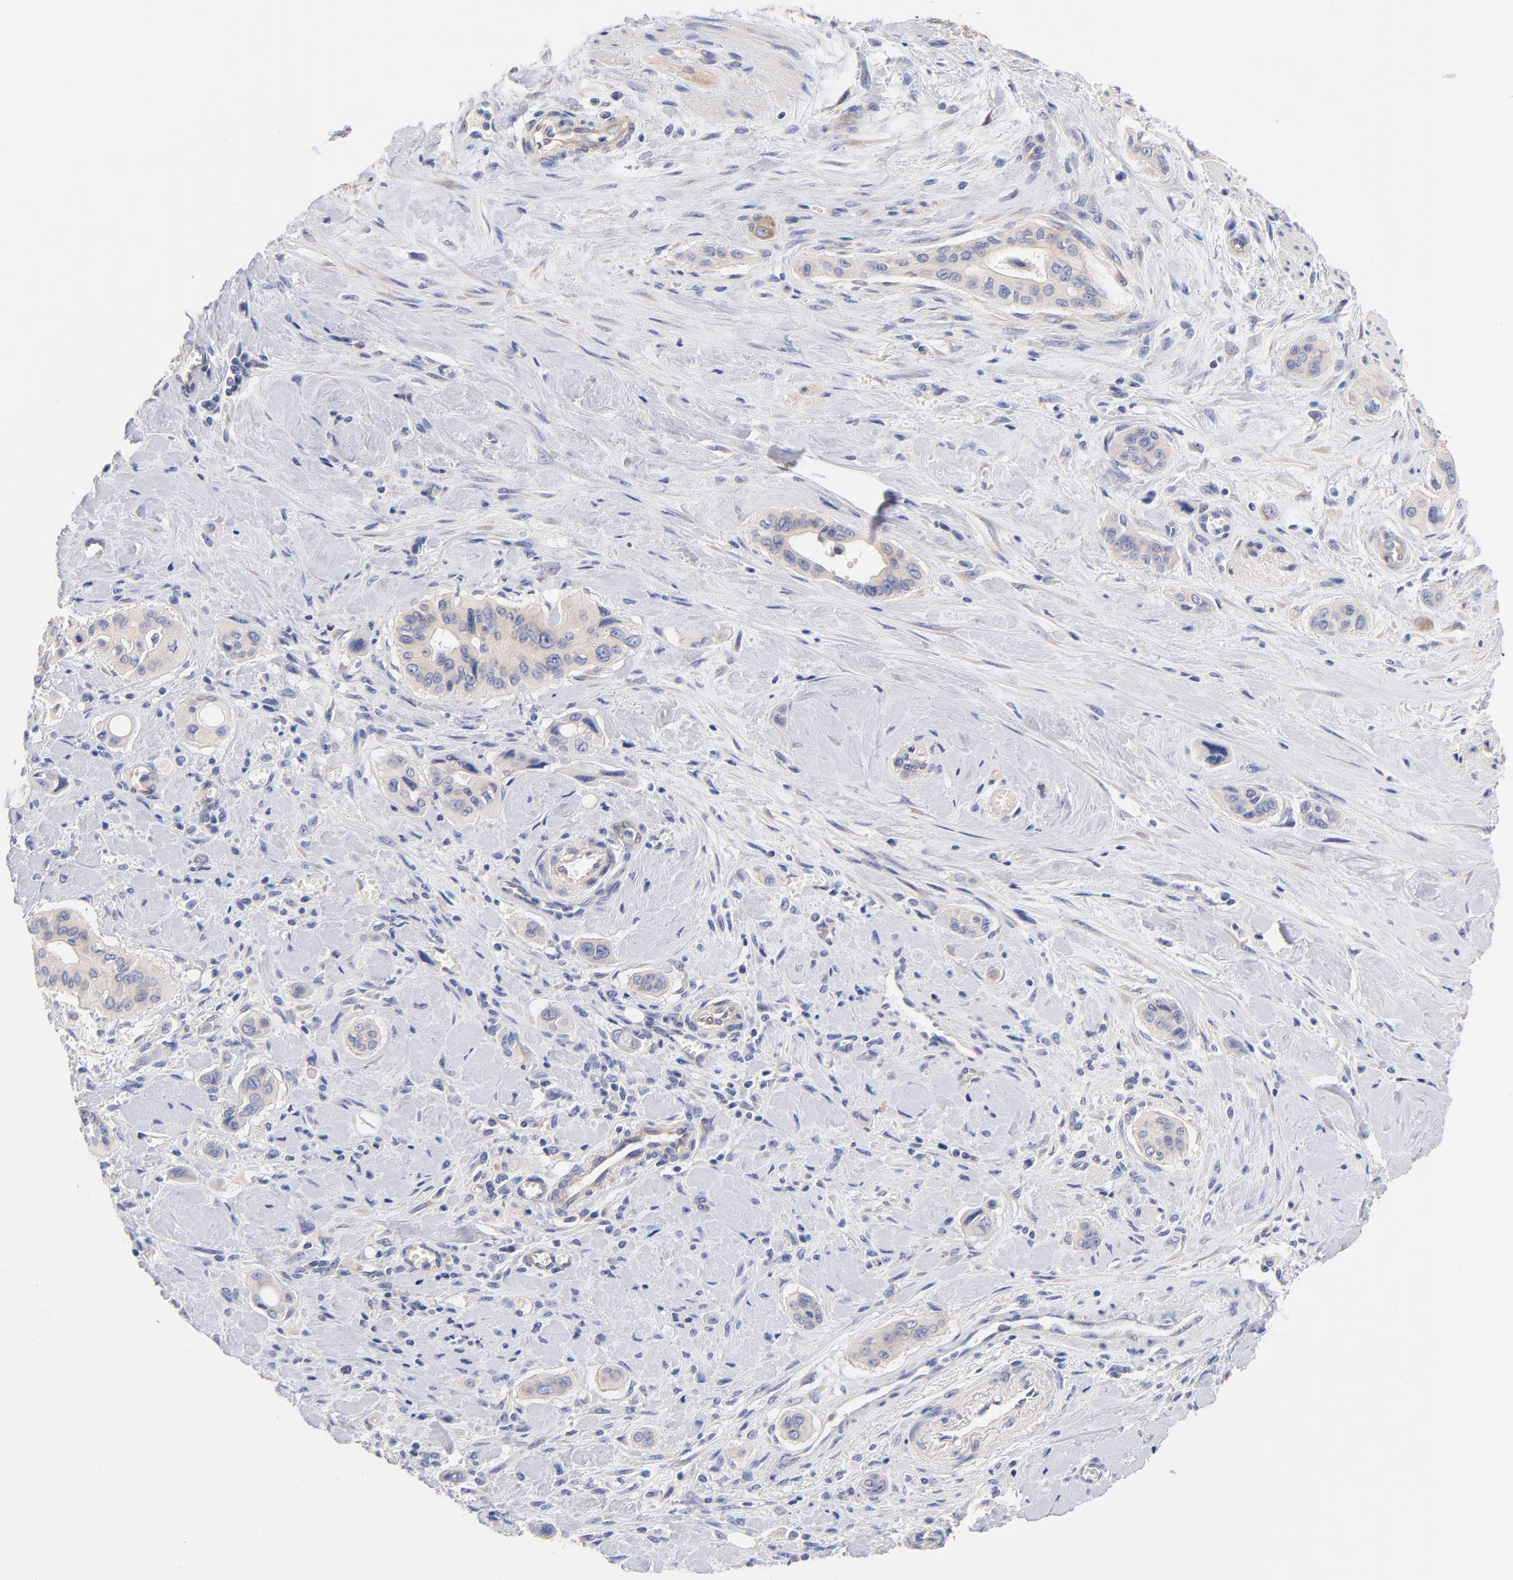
{"staining": {"intensity": "weak", "quantity": ">75%", "location": "cytoplasmic/membranous"}, "tissue": "pancreatic cancer", "cell_type": "Tumor cells", "image_type": "cancer", "snomed": [{"axis": "morphology", "description": "Adenocarcinoma, NOS"}, {"axis": "topography", "description": "Pancreas"}], "caption": "Immunohistochemical staining of human pancreatic cancer (adenocarcinoma) exhibits low levels of weak cytoplasmic/membranous protein positivity in about >75% of tumor cells. (DAB IHC with brightfield microscopy, high magnification).", "gene": "TNFRSF13C", "patient": {"sex": "male", "age": 77}}